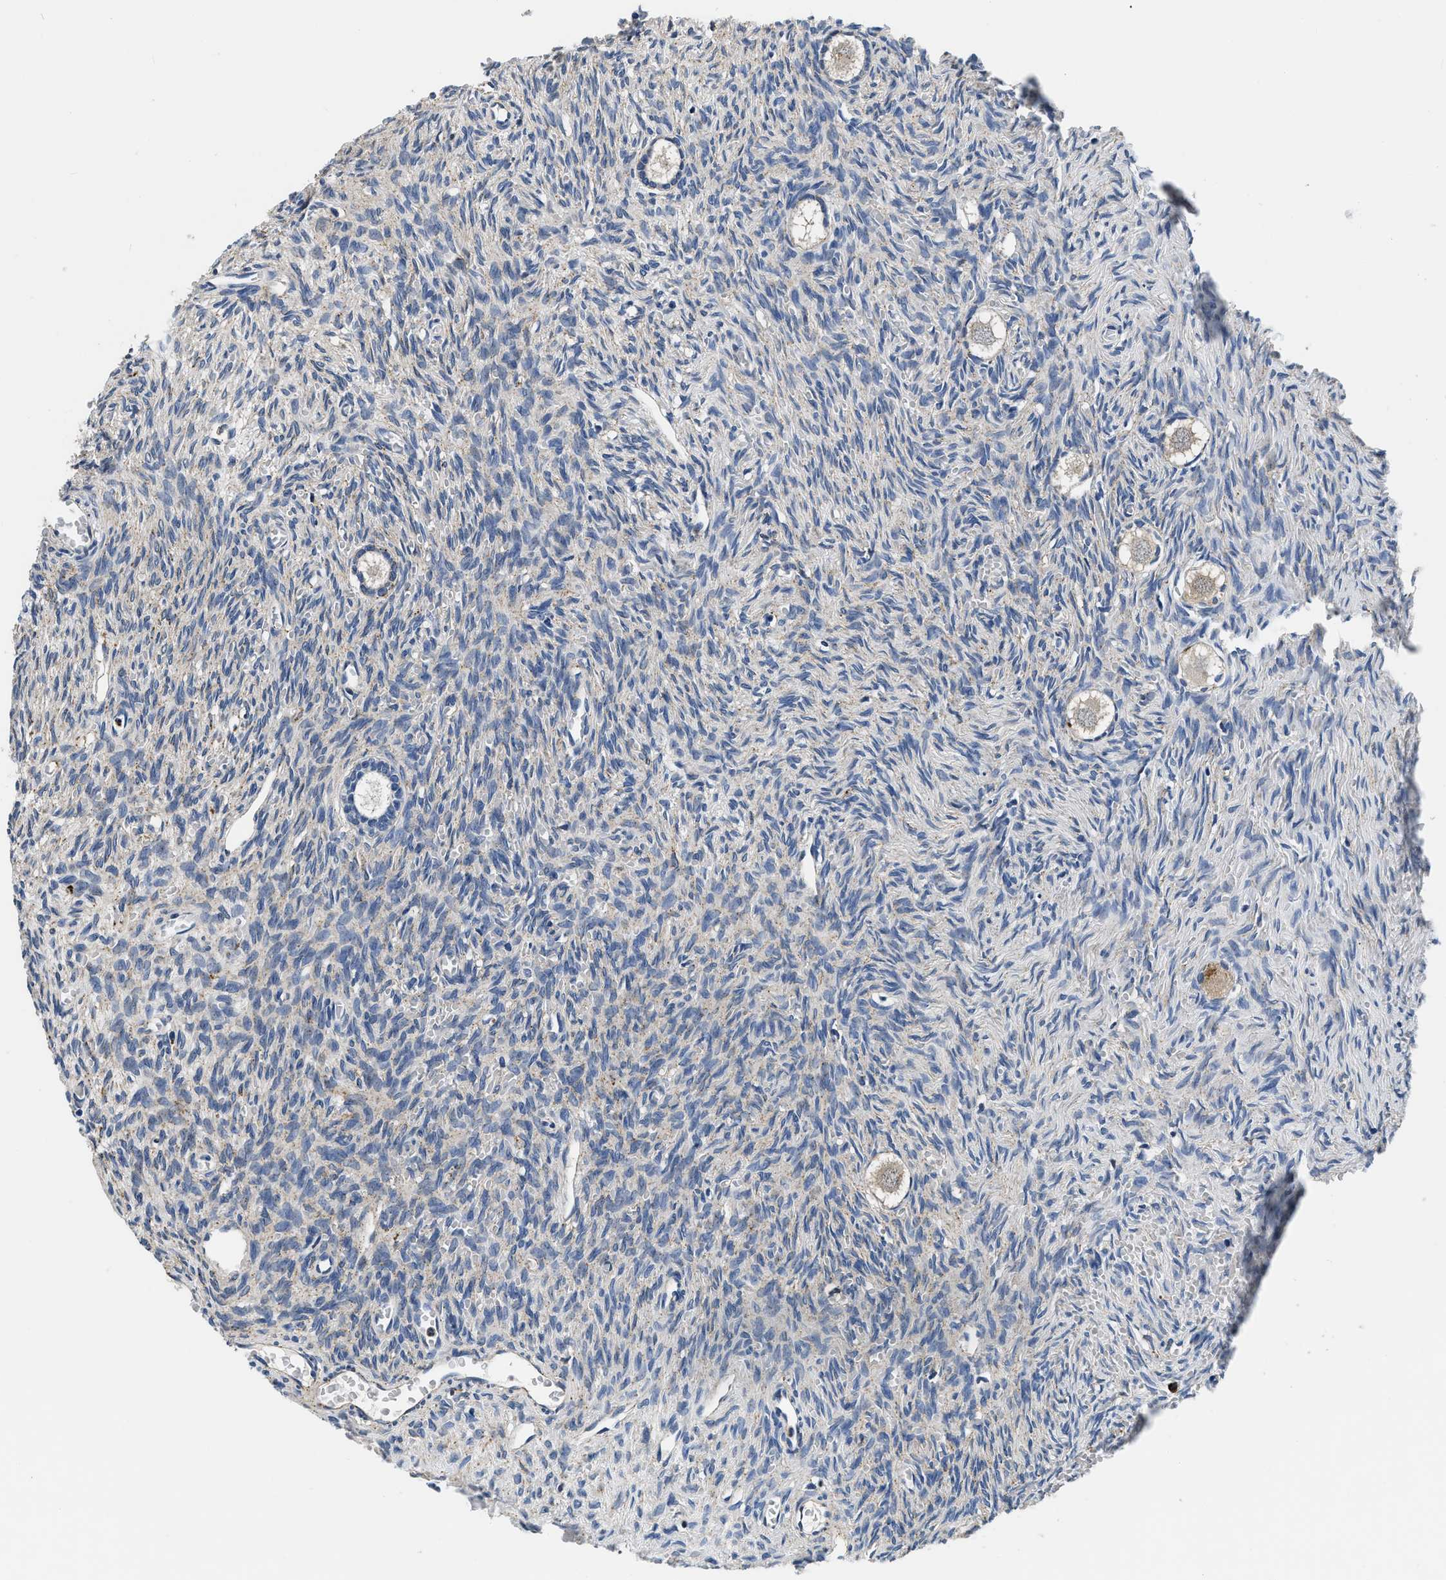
{"staining": {"intensity": "weak", "quantity": "25%-75%", "location": "cytoplasmic/membranous"}, "tissue": "ovary", "cell_type": "Follicle cells", "image_type": "normal", "snomed": [{"axis": "morphology", "description": "Normal tissue, NOS"}, {"axis": "topography", "description": "Ovary"}], "caption": "Immunohistochemical staining of benign ovary exhibits weak cytoplasmic/membranous protein positivity in about 25%-75% of follicle cells. The protein is stained brown, and the nuclei are stained in blue (DAB IHC with brightfield microscopy, high magnification).", "gene": "GRN", "patient": {"sex": "female", "age": 27}}